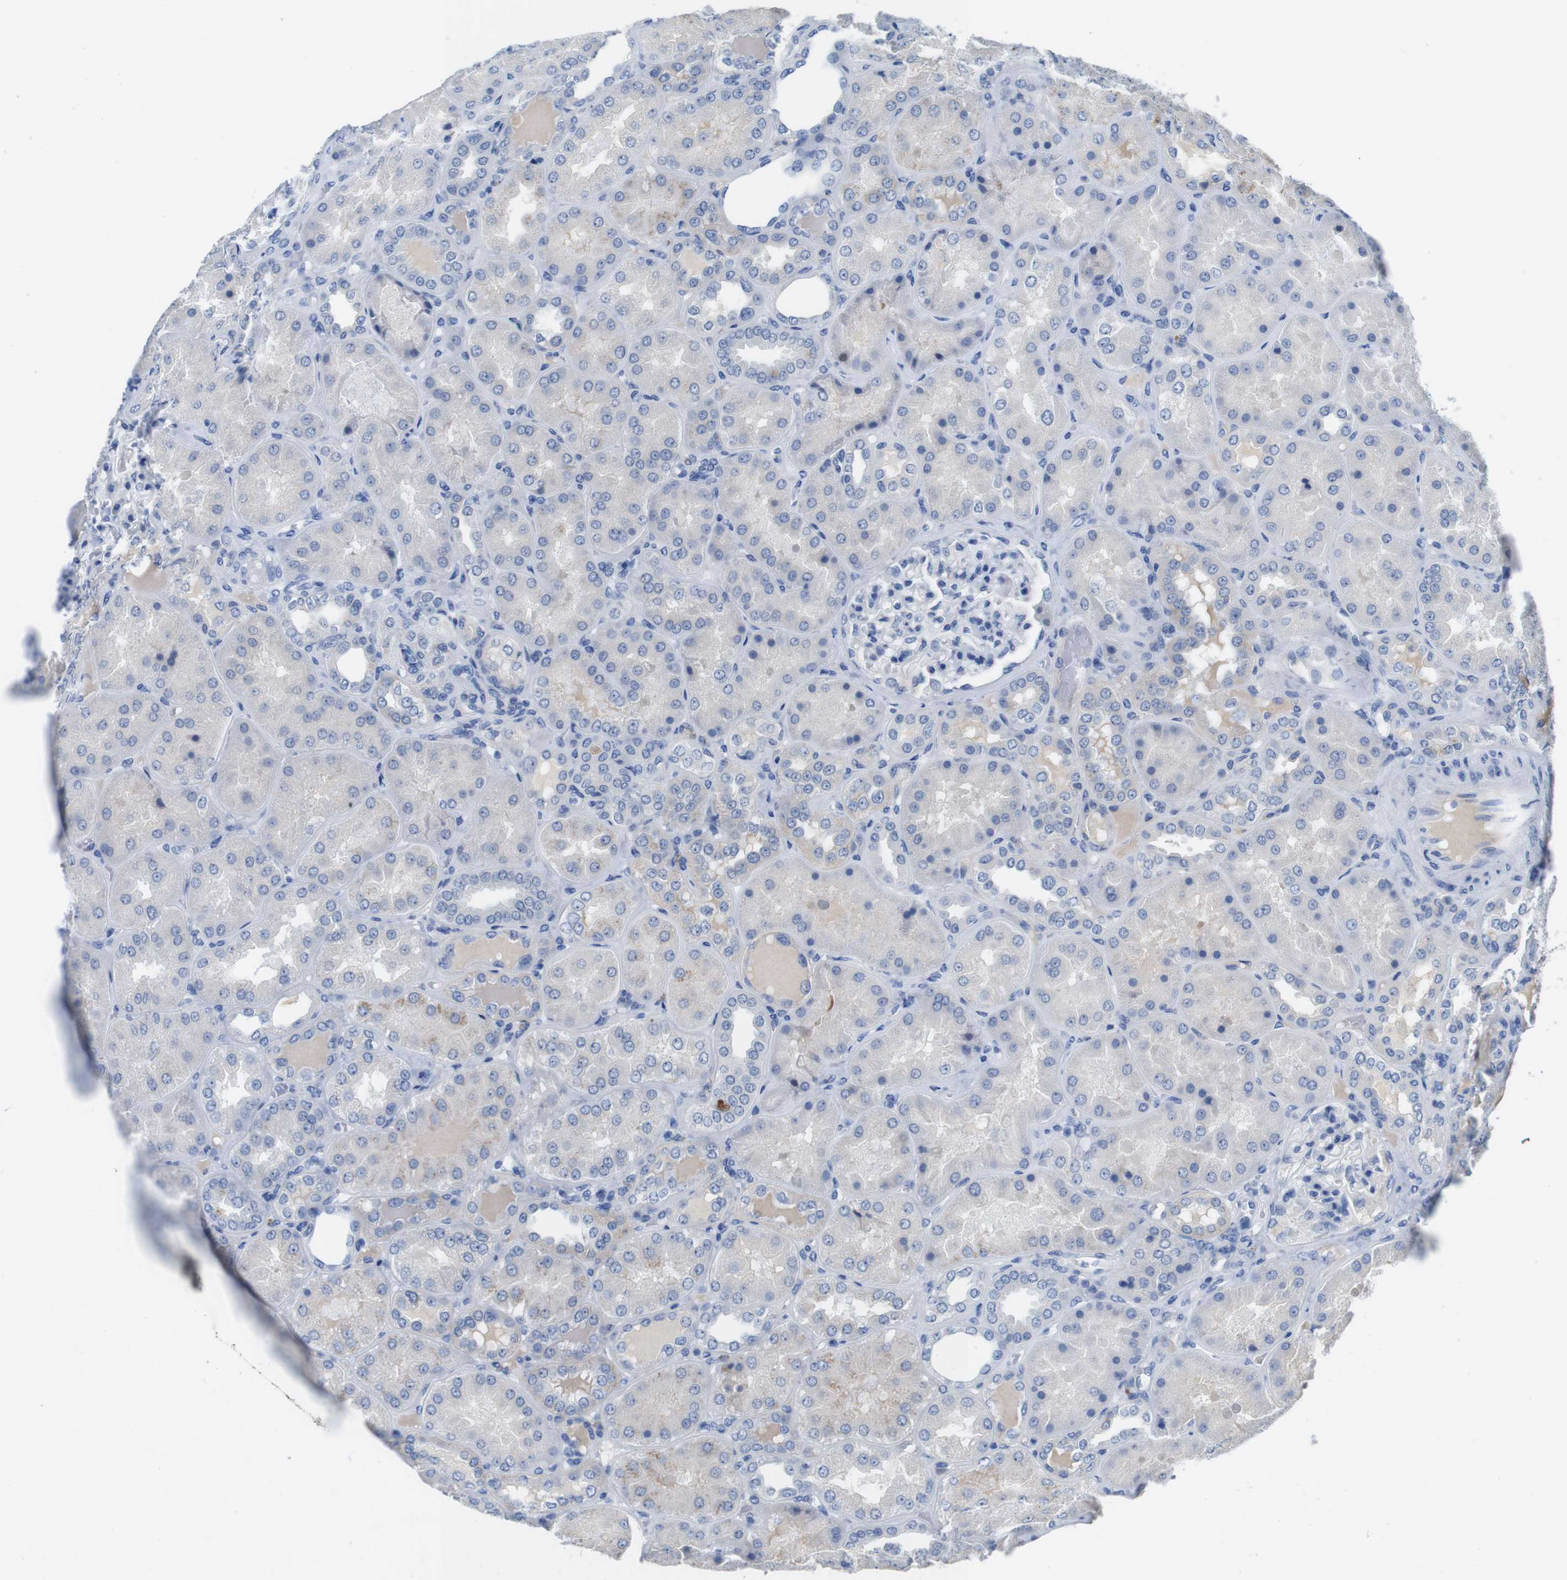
{"staining": {"intensity": "negative", "quantity": "none", "location": "none"}, "tissue": "kidney", "cell_type": "Cells in glomeruli", "image_type": "normal", "snomed": [{"axis": "morphology", "description": "Normal tissue, NOS"}, {"axis": "topography", "description": "Kidney"}], "caption": "An image of kidney stained for a protein reveals no brown staining in cells in glomeruli. Nuclei are stained in blue.", "gene": "SLC2A8", "patient": {"sex": "female", "age": 56}}